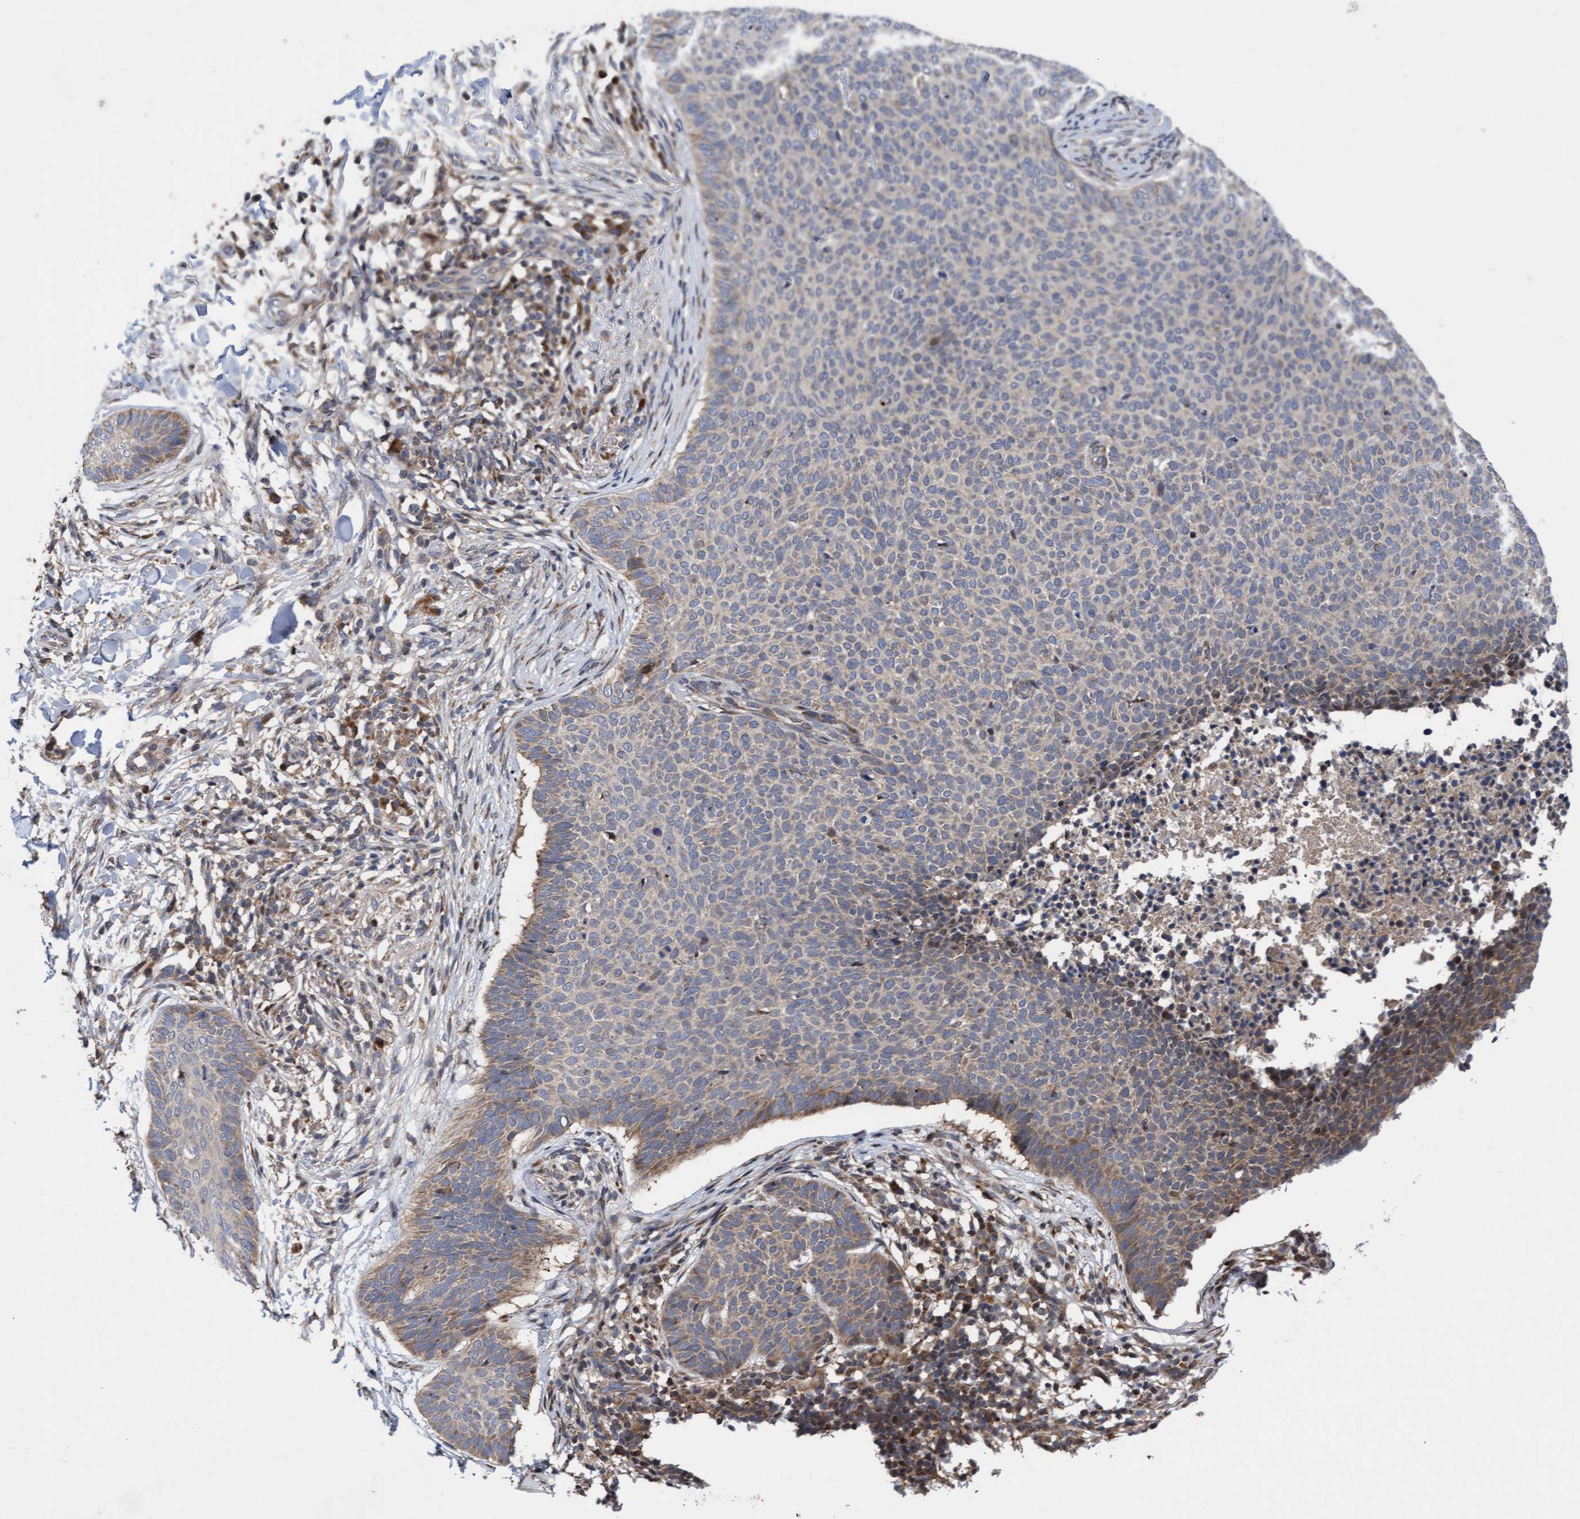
{"staining": {"intensity": "weak", "quantity": "<25%", "location": "cytoplasmic/membranous"}, "tissue": "skin cancer", "cell_type": "Tumor cells", "image_type": "cancer", "snomed": [{"axis": "morphology", "description": "Normal tissue, NOS"}, {"axis": "morphology", "description": "Basal cell carcinoma"}, {"axis": "topography", "description": "Skin"}], "caption": "Skin cancer was stained to show a protein in brown. There is no significant expression in tumor cells.", "gene": "ELP5", "patient": {"sex": "male", "age": 50}}